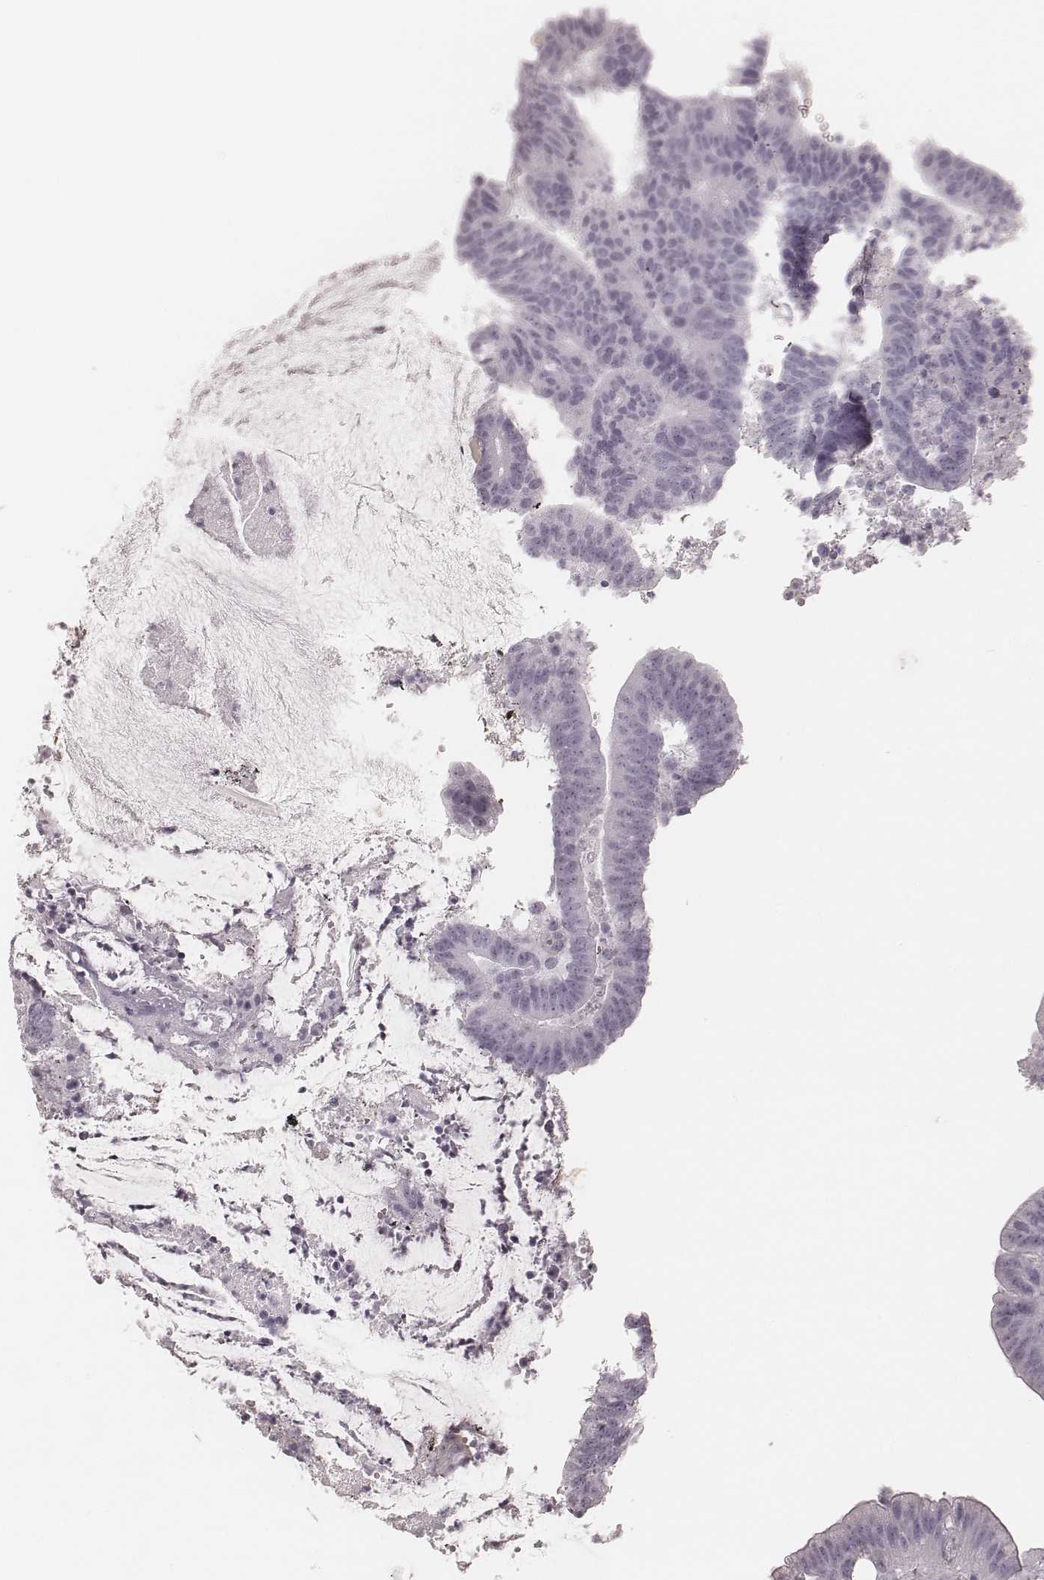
{"staining": {"intensity": "negative", "quantity": "none", "location": "none"}, "tissue": "colorectal cancer", "cell_type": "Tumor cells", "image_type": "cancer", "snomed": [{"axis": "morphology", "description": "Adenocarcinoma, NOS"}, {"axis": "topography", "description": "Colon"}], "caption": "This is an immunohistochemistry image of adenocarcinoma (colorectal). There is no staining in tumor cells.", "gene": "KRT82", "patient": {"sex": "female", "age": 43}}